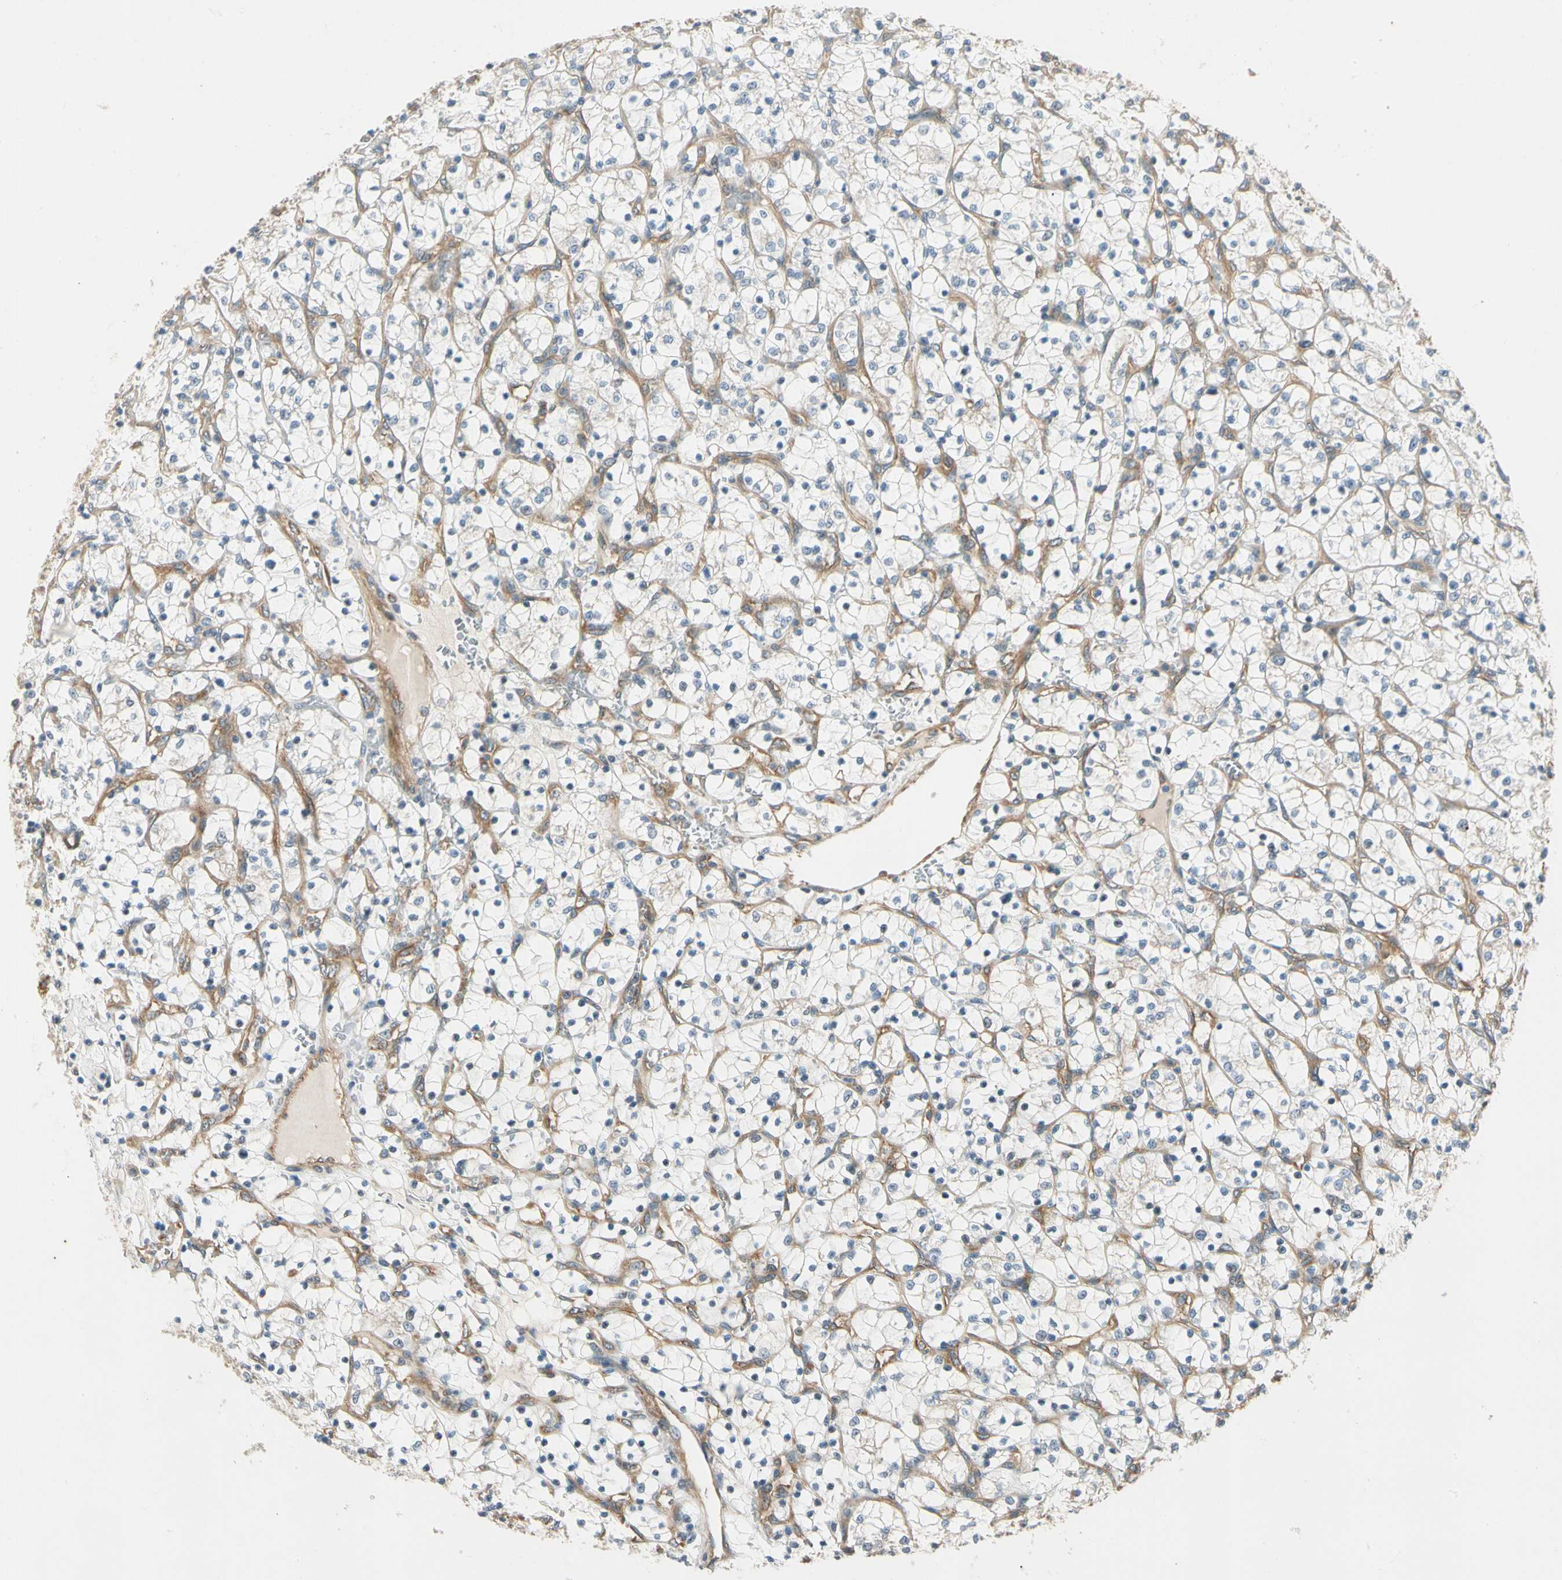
{"staining": {"intensity": "negative", "quantity": "none", "location": "none"}, "tissue": "renal cancer", "cell_type": "Tumor cells", "image_type": "cancer", "snomed": [{"axis": "morphology", "description": "Adenocarcinoma, NOS"}, {"axis": "topography", "description": "Kidney"}], "caption": "DAB (3,3'-diaminobenzidine) immunohistochemical staining of human renal adenocarcinoma shows no significant positivity in tumor cells.", "gene": "ROCK2", "patient": {"sex": "female", "age": 69}}